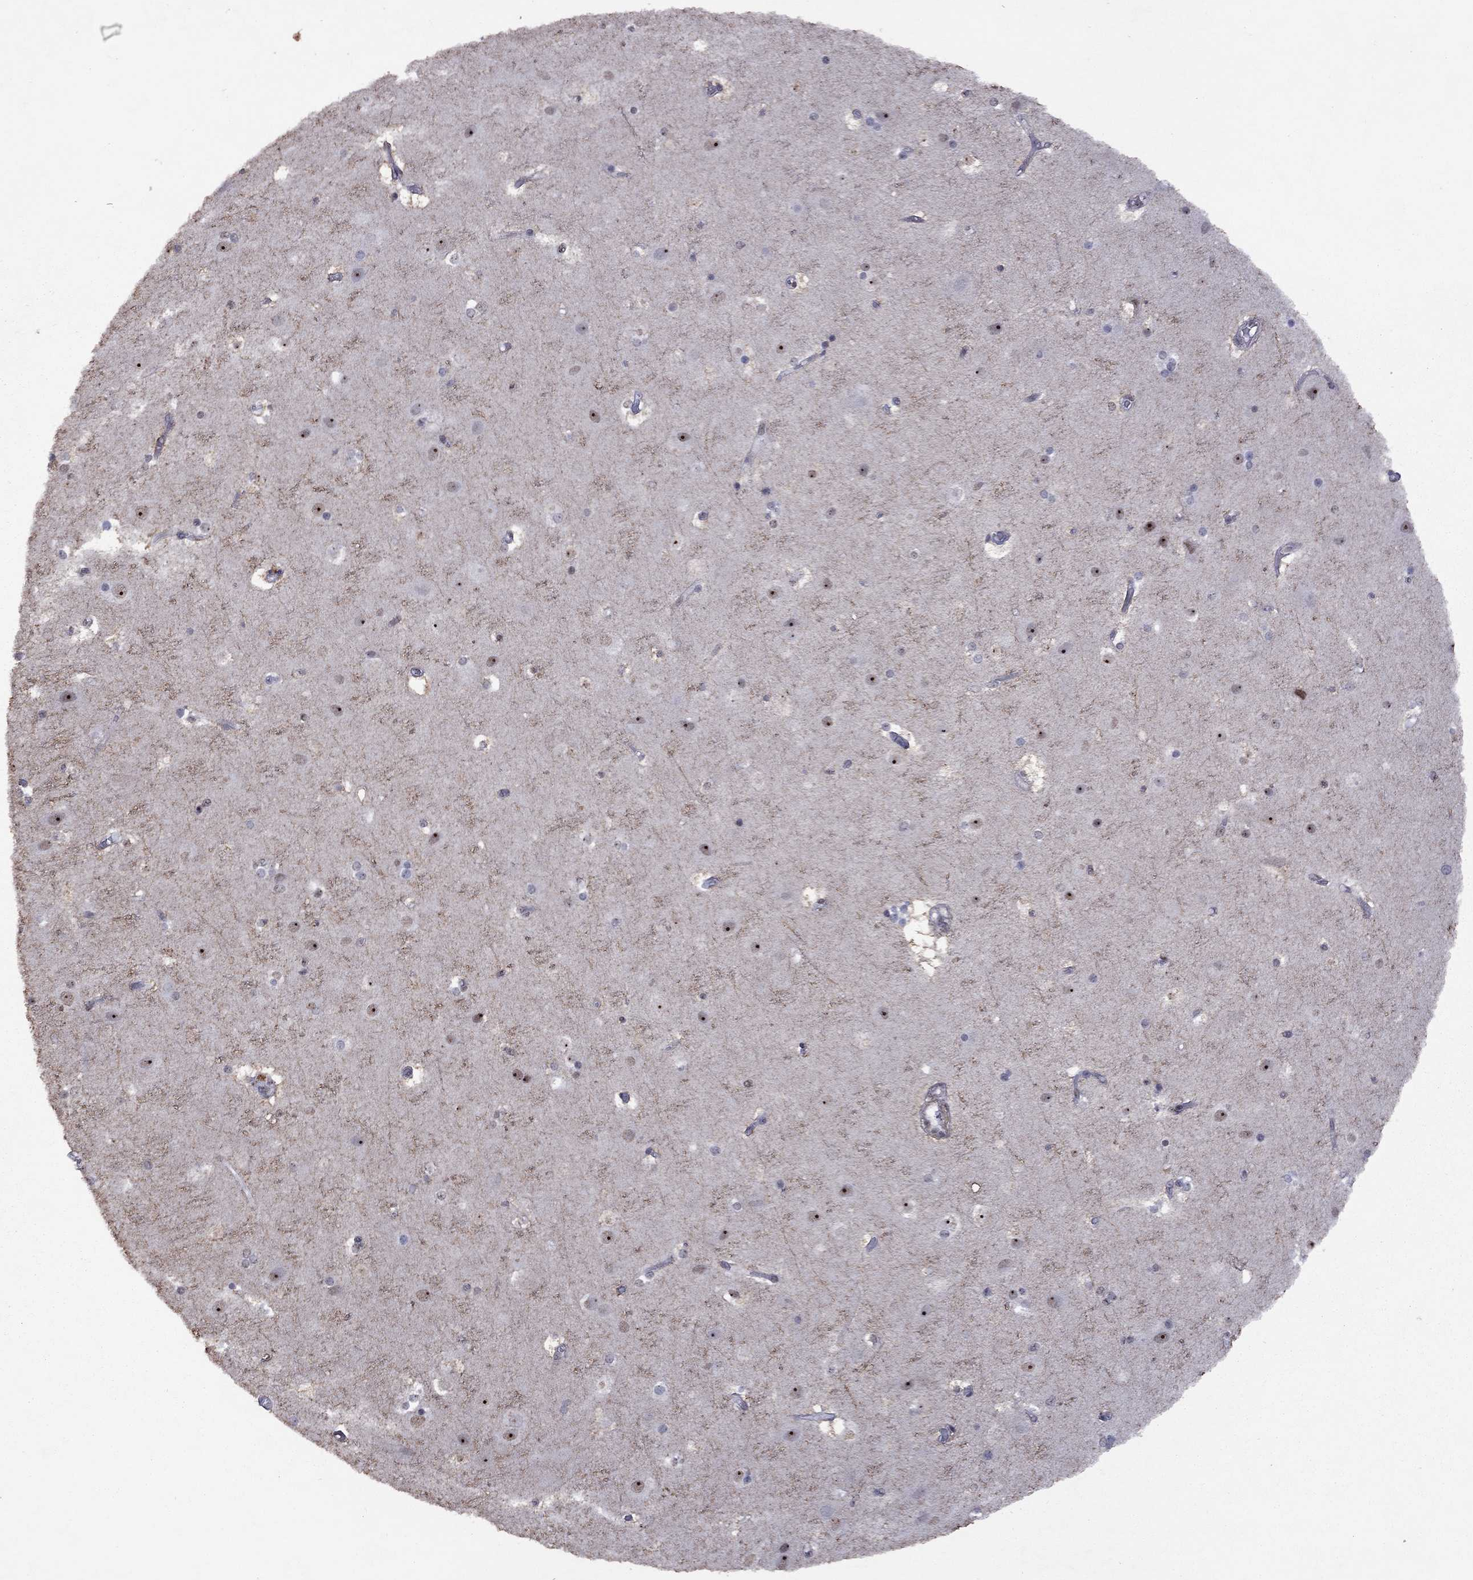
{"staining": {"intensity": "negative", "quantity": "none", "location": "none"}, "tissue": "cerebral cortex", "cell_type": "Endothelial cells", "image_type": "normal", "snomed": [{"axis": "morphology", "description": "Normal tissue, NOS"}, {"axis": "topography", "description": "Cerebral cortex"}], "caption": "Cerebral cortex was stained to show a protein in brown. There is no significant positivity in endothelial cells. The staining is performed using DAB brown chromogen with nuclei counter-stained in using hematoxylin.", "gene": "SPOUT1", "patient": {"sex": "female", "age": 52}}